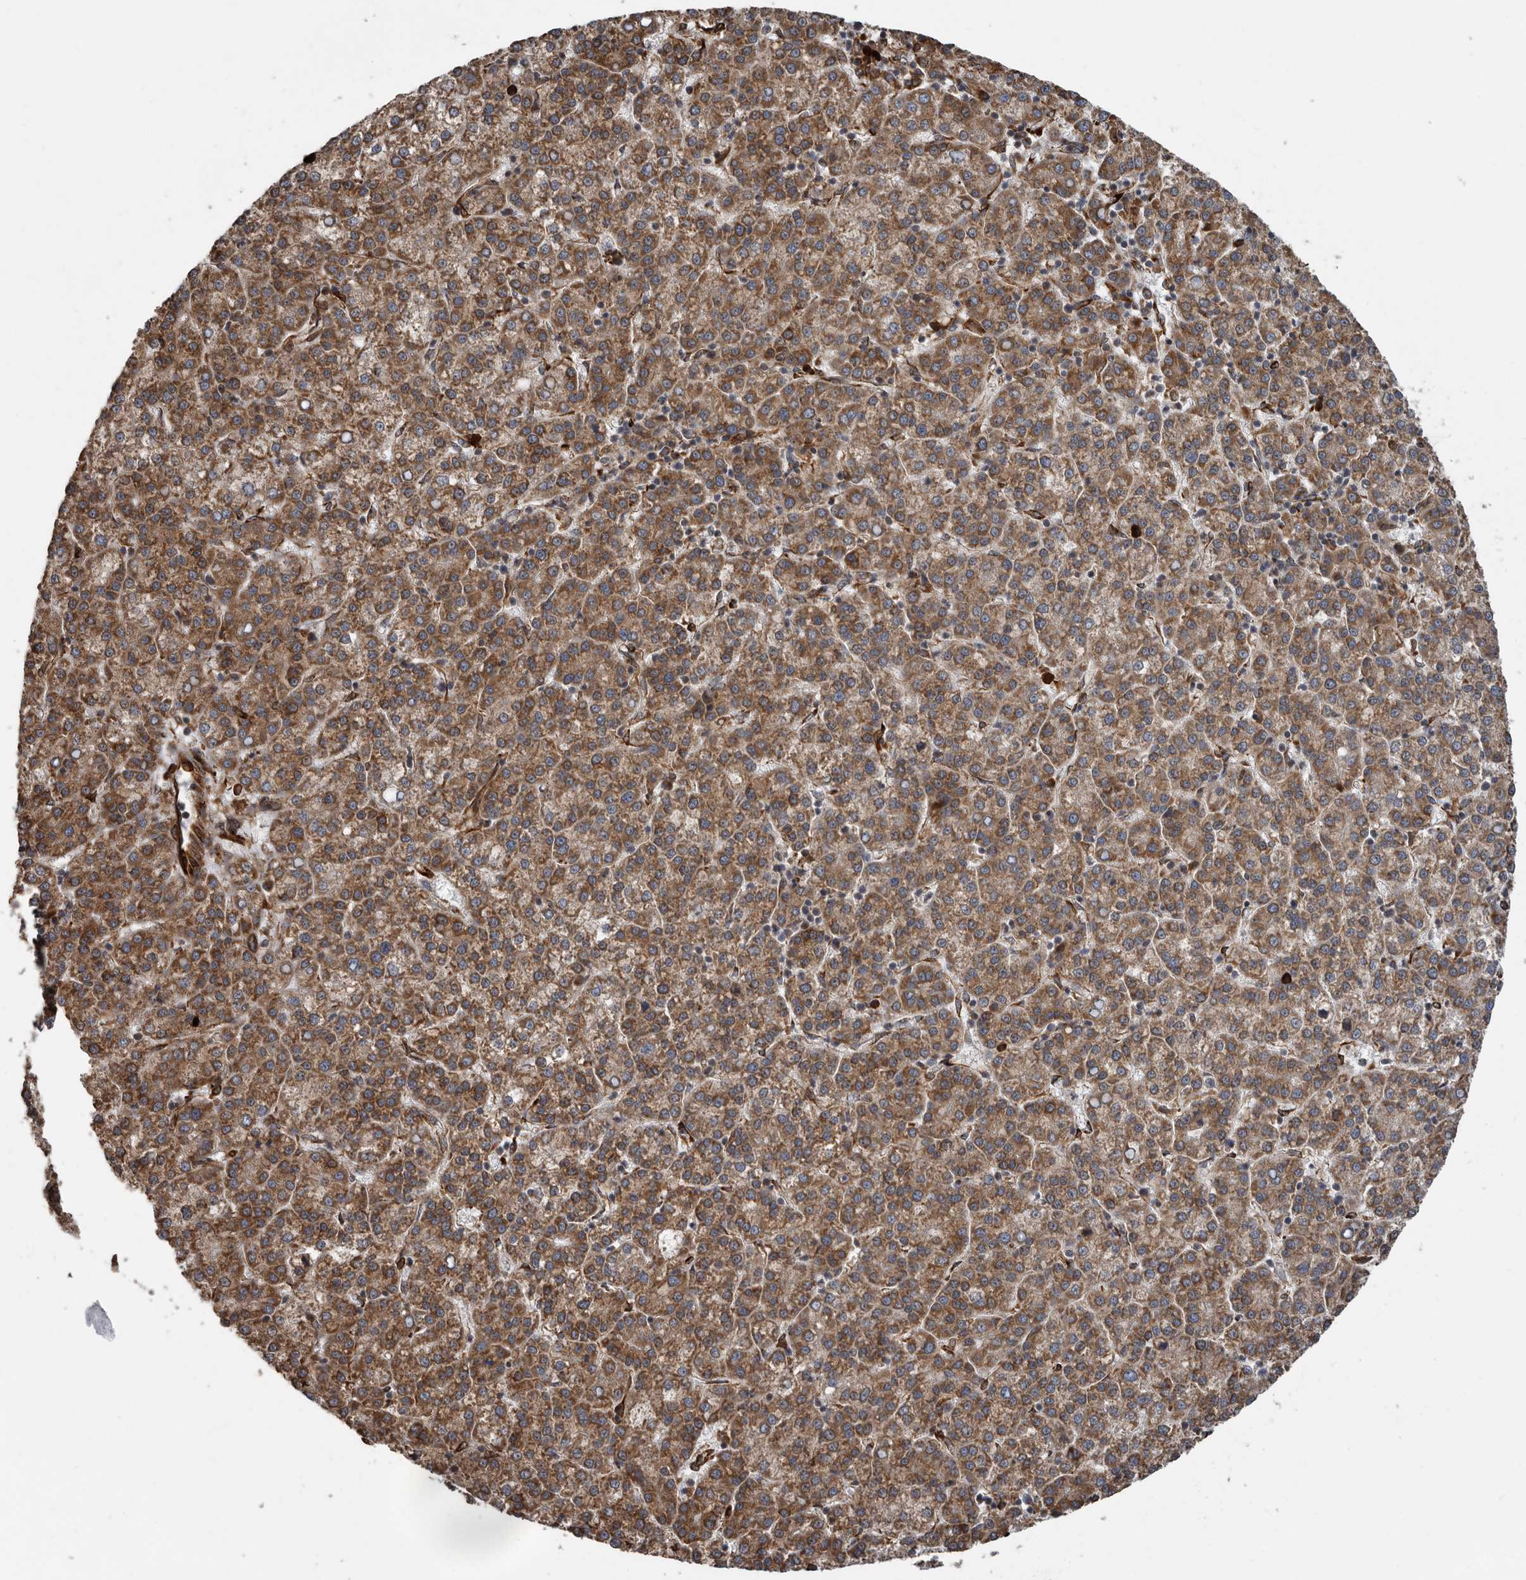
{"staining": {"intensity": "moderate", "quantity": ">75%", "location": "cytoplasmic/membranous"}, "tissue": "liver cancer", "cell_type": "Tumor cells", "image_type": "cancer", "snomed": [{"axis": "morphology", "description": "Carcinoma, Hepatocellular, NOS"}, {"axis": "topography", "description": "Liver"}], "caption": "Liver cancer was stained to show a protein in brown. There is medium levels of moderate cytoplasmic/membranous positivity in approximately >75% of tumor cells.", "gene": "CEP350", "patient": {"sex": "female", "age": 58}}